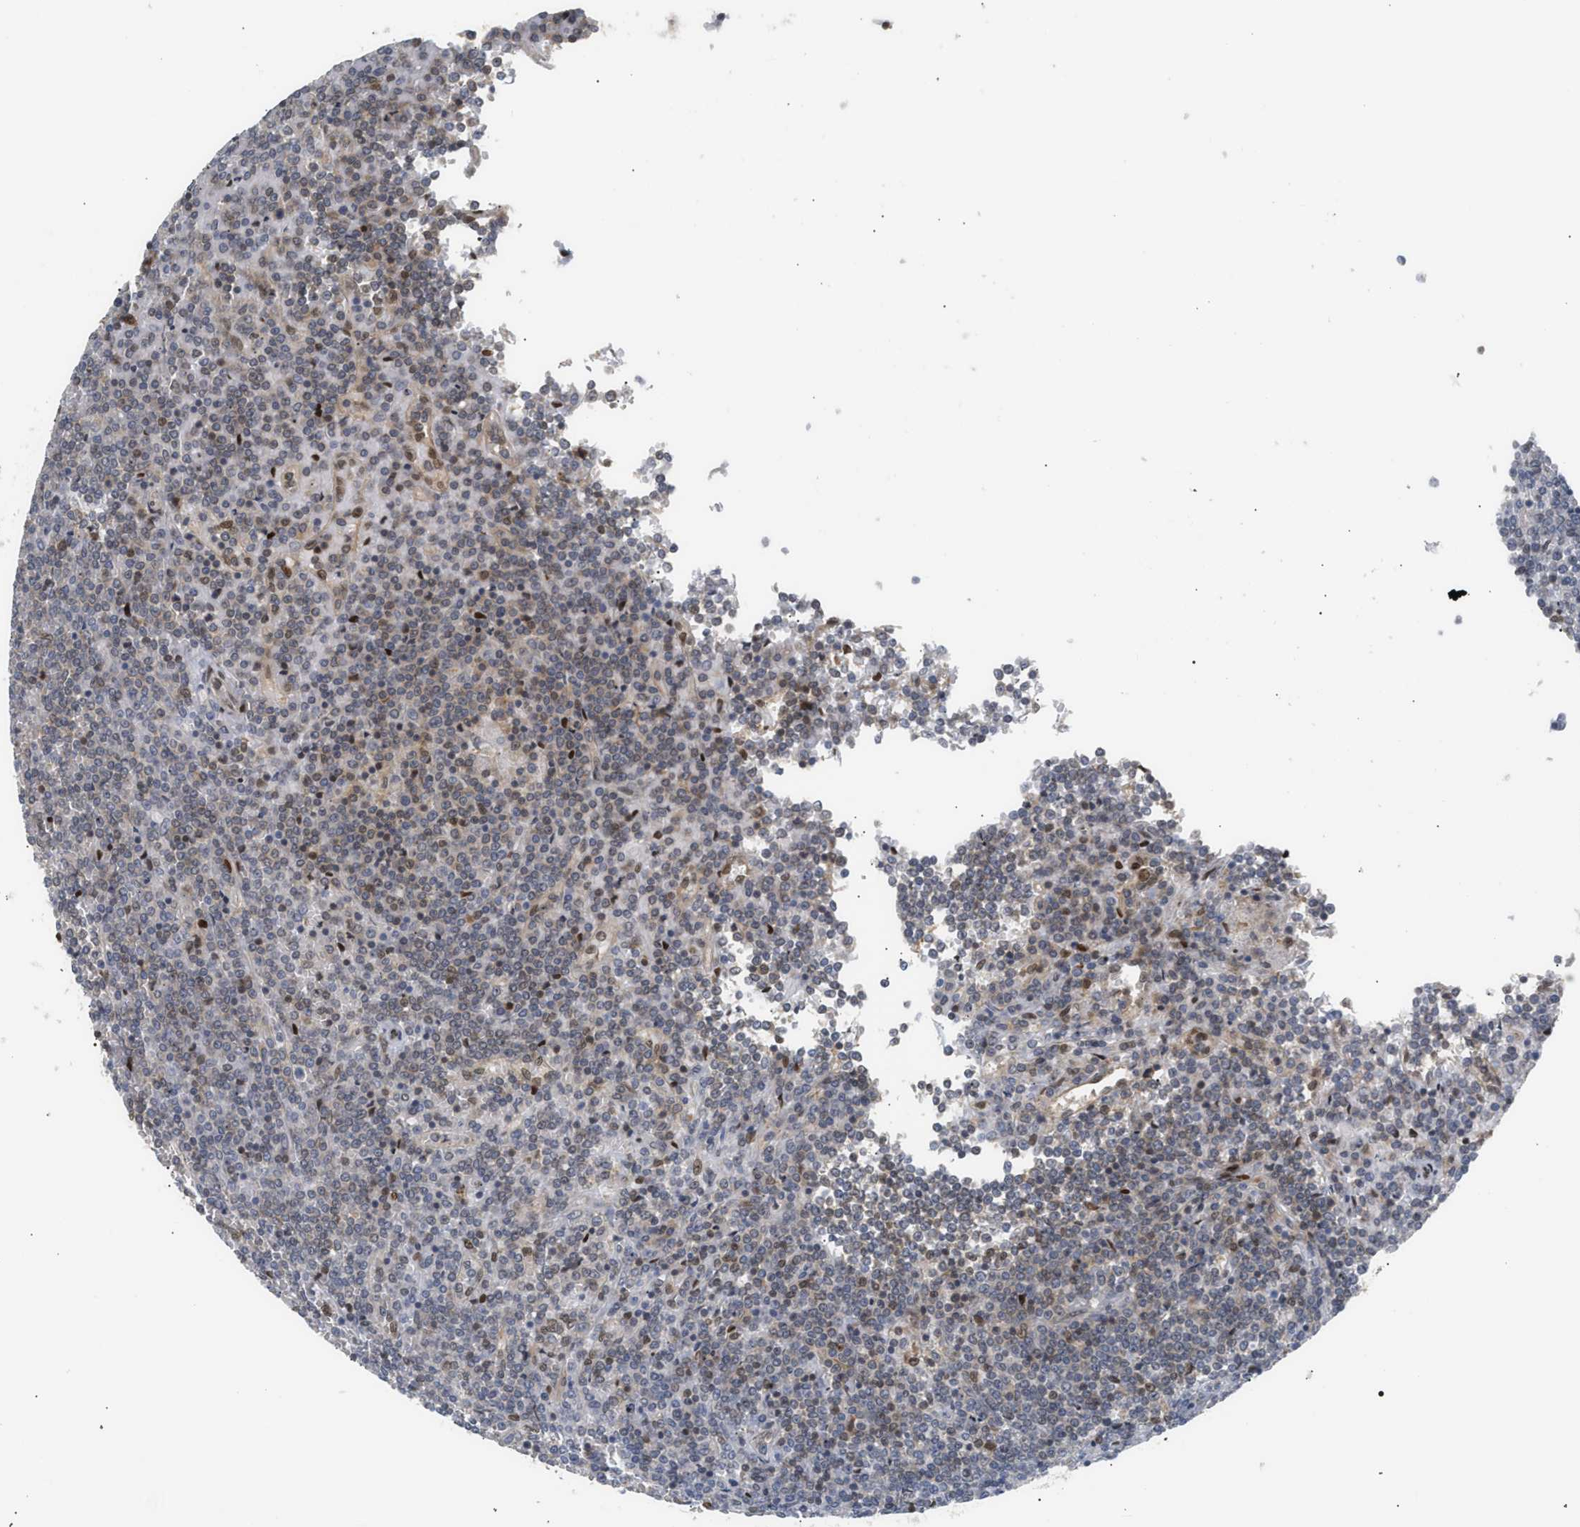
{"staining": {"intensity": "weak", "quantity": "<25%", "location": "nuclear"}, "tissue": "lymphoma", "cell_type": "Tumor cells", "image_type": "cancer", "snomed": [{"axis": "morphology", "description": "Malignant lymphoma, non-Hodgkin's type, Low grade"}, {"axis": "topography", "description": "Spleen"}], "caption": "Immunohistochemical staining of human low-grade malignant lymphoma, non-Hodgkin's type reveals no significant staining in tumor cells.", "gene": "SSBP2", "patient": {"sex": "female", "age": 19}}